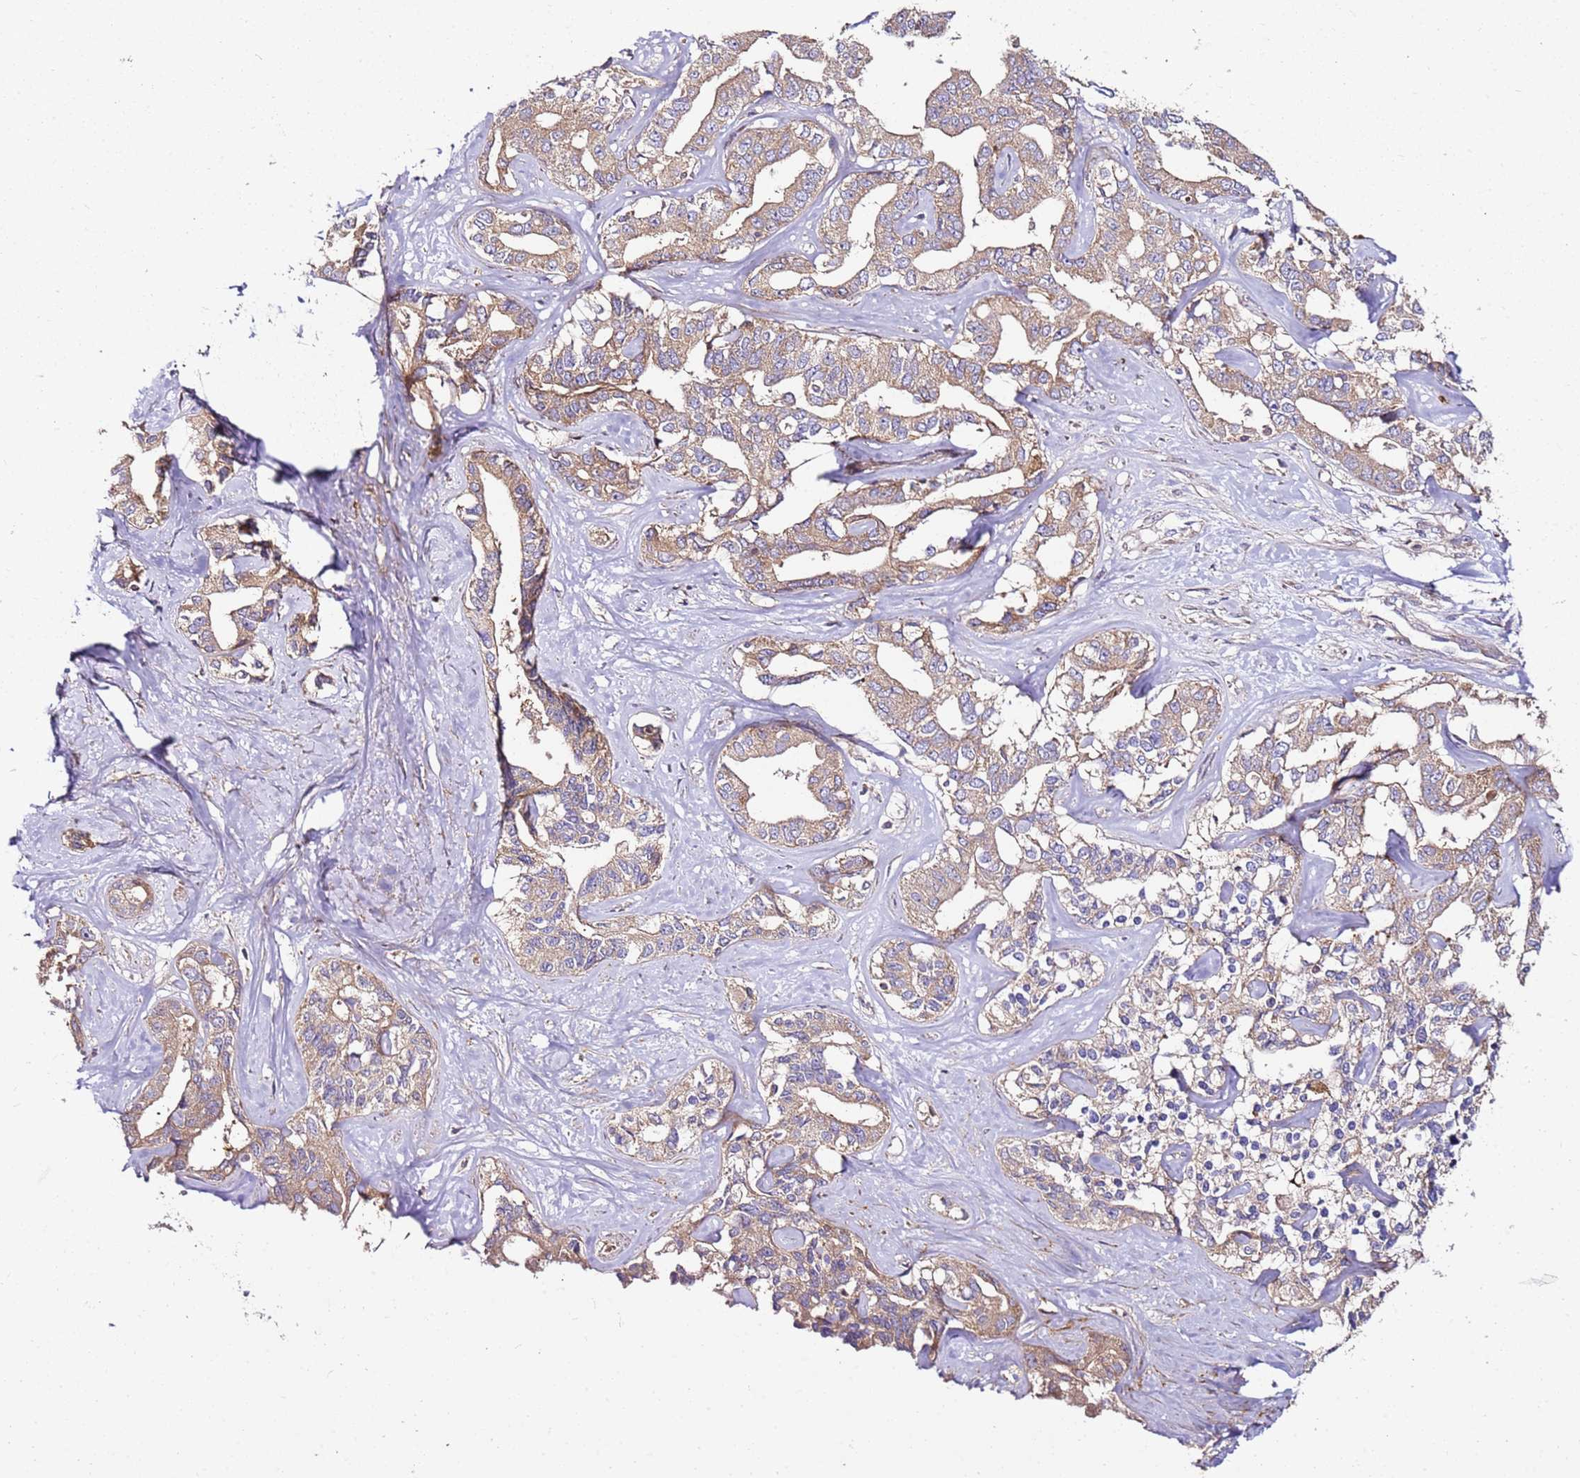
{"staining": {"intensity": "weak", "quantity": ">75%", "location": "cytoplasmic/membranous"}, "tissue": "liver cancer", "cell_type": "Tumor cells", "image_type": "cancer", "snomed": [{"axis": "morphology", "description": "Cholangiocarcinoma"}, {"axis": "topography", "description": "Liver"}], "caption": "An immunohistochemistry photomicrograph of neoplastic tissue is shown. Protein staining in brown highlights weak cytoplasmic/membranous positivity in liver cholangiocarcinoma within tumor cells.", "gene": "KRTAP21-3", "patient": {"sex": "male", "age": 59}}